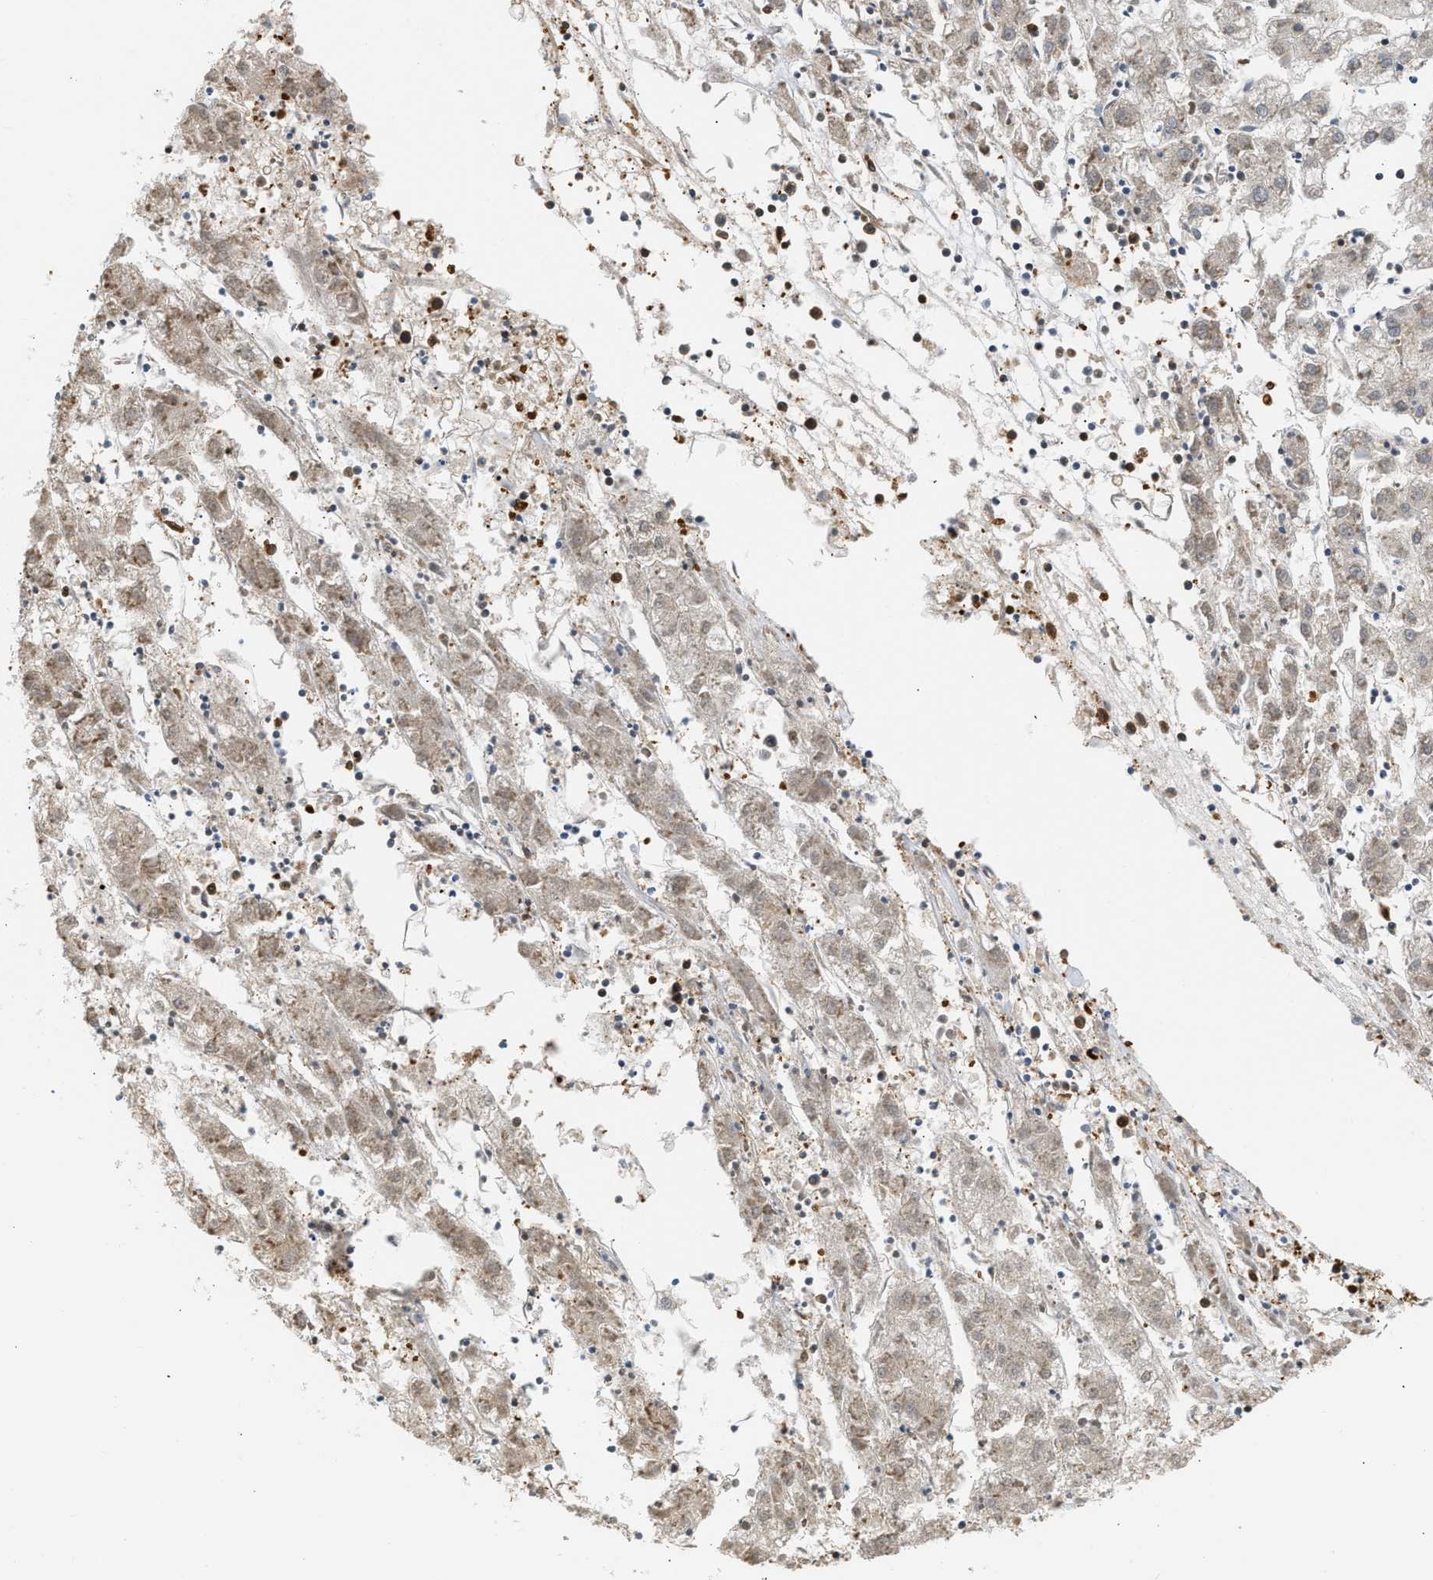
{"staining": {"intensity": "moderate", "quantity": "25%-75%", "location": "cytoplasmic/membranous"}, "tissue": "liver cancer", "cell_type": "Tumor cells", "image_type": "cancer", "snomed": [{"axis": "morphology", "description": "Carcinoma, Hepatocellular, NOS"}, {"axis": "topography", "description": "Liver"}], "caption": "Brown immunohistochemical staining in liver cancer shows moderate cytoplasmic/membranous positivity in about 25%-75% of tumor cells. Ihc stains the protein in brown and the nuclei are stained blue.", "gene": "ENO1", "patient": {"sex": "male", "age": 72}}